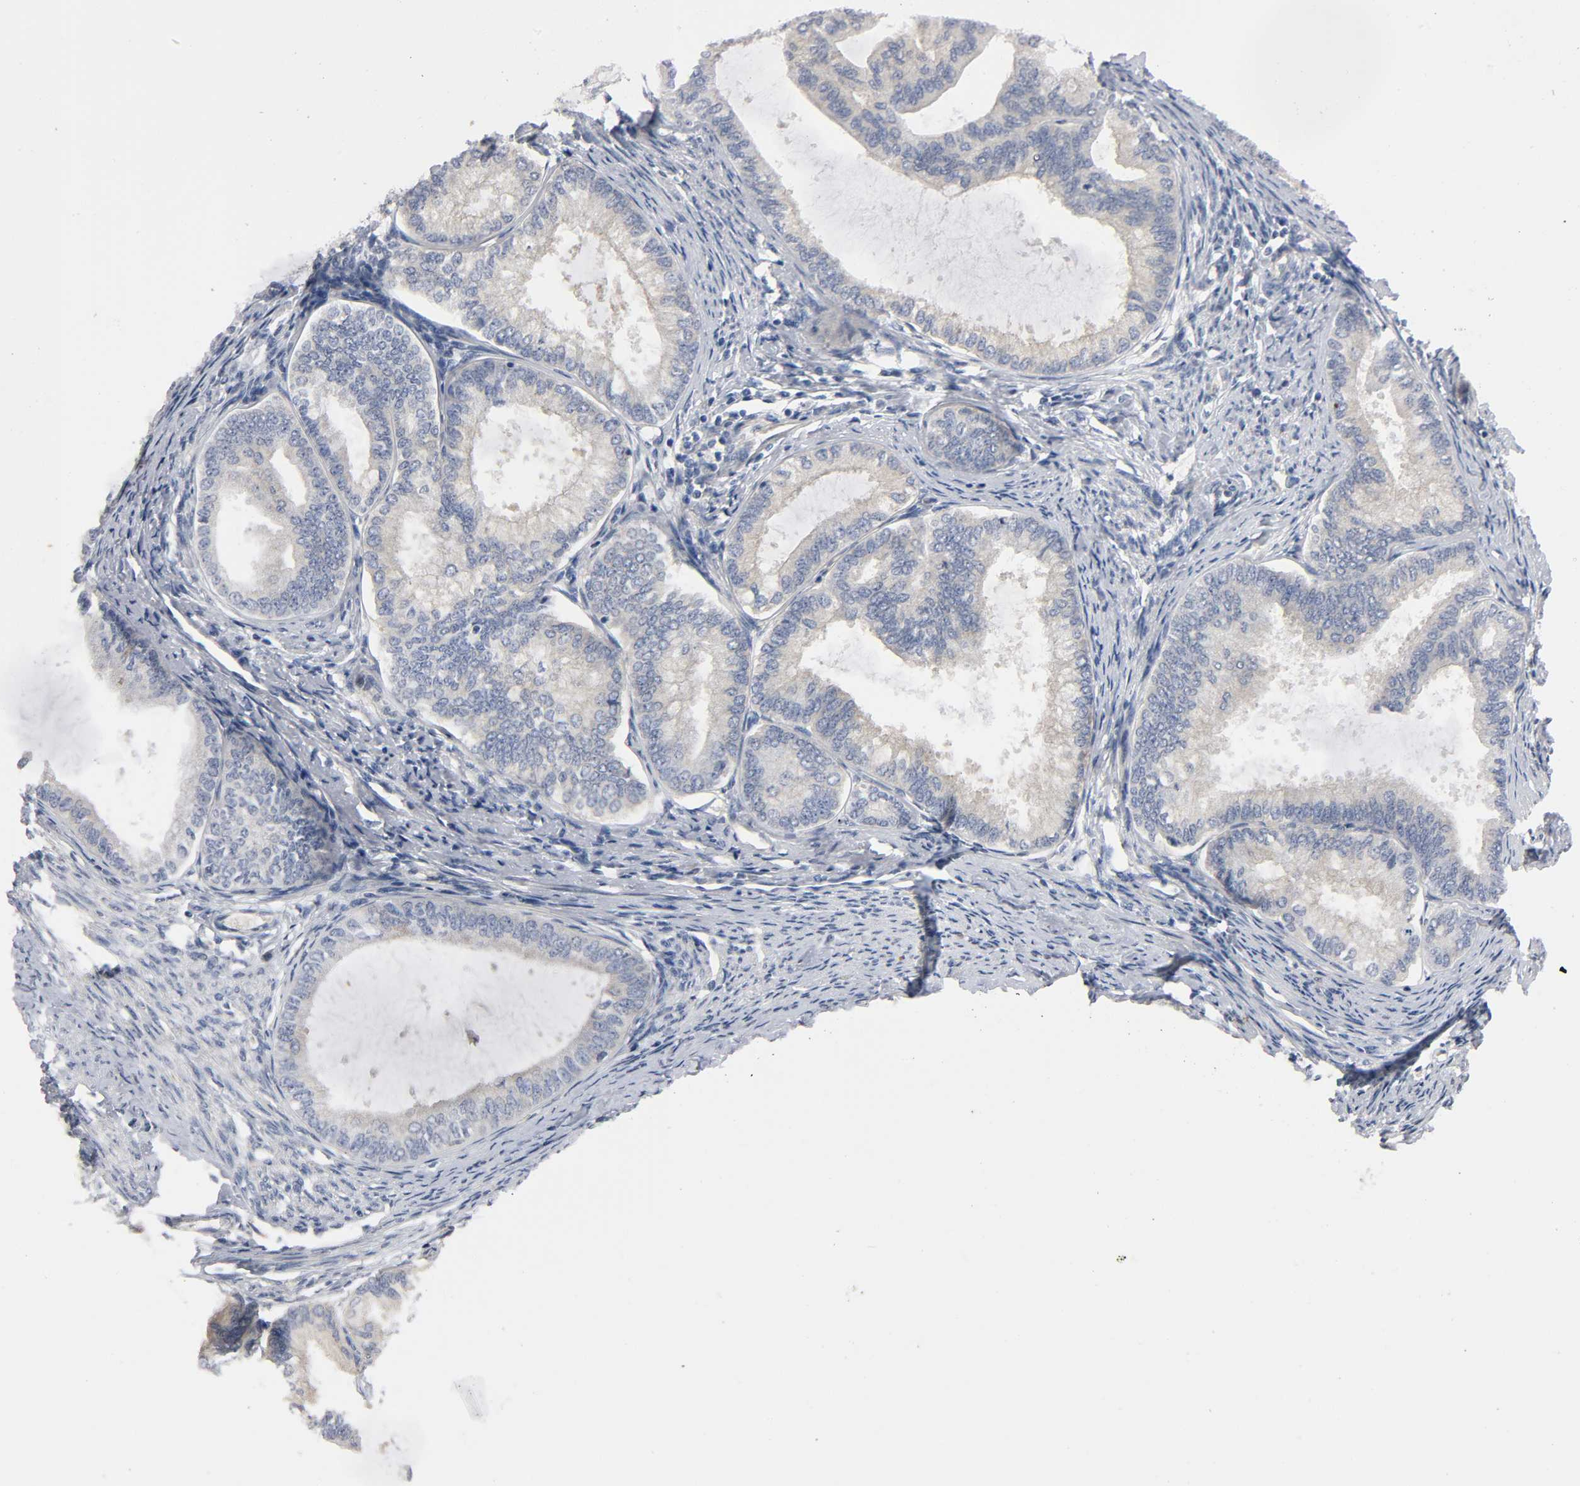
{"staining": {"intensity": "weak", "quantity": ">75%", "location": "cytoplasmic/membranous"}, "tissue": "endometrial cancer", "cell_type": "Tumor cells", "image_type": "cancer", "snomed": [{"axis": "morphology", "description": "Adenocarcinoma, NOS"}, {"axis": "topography", "description": "Endometrium"}], "caption": "Endometrial cancer (adenocarcinoma) stained for a protein reveals weak cytoplasmic/membranous positivity in tumor cells.", "gene": "HDAC6", "patient": {"sex": "female", "age": 86}}